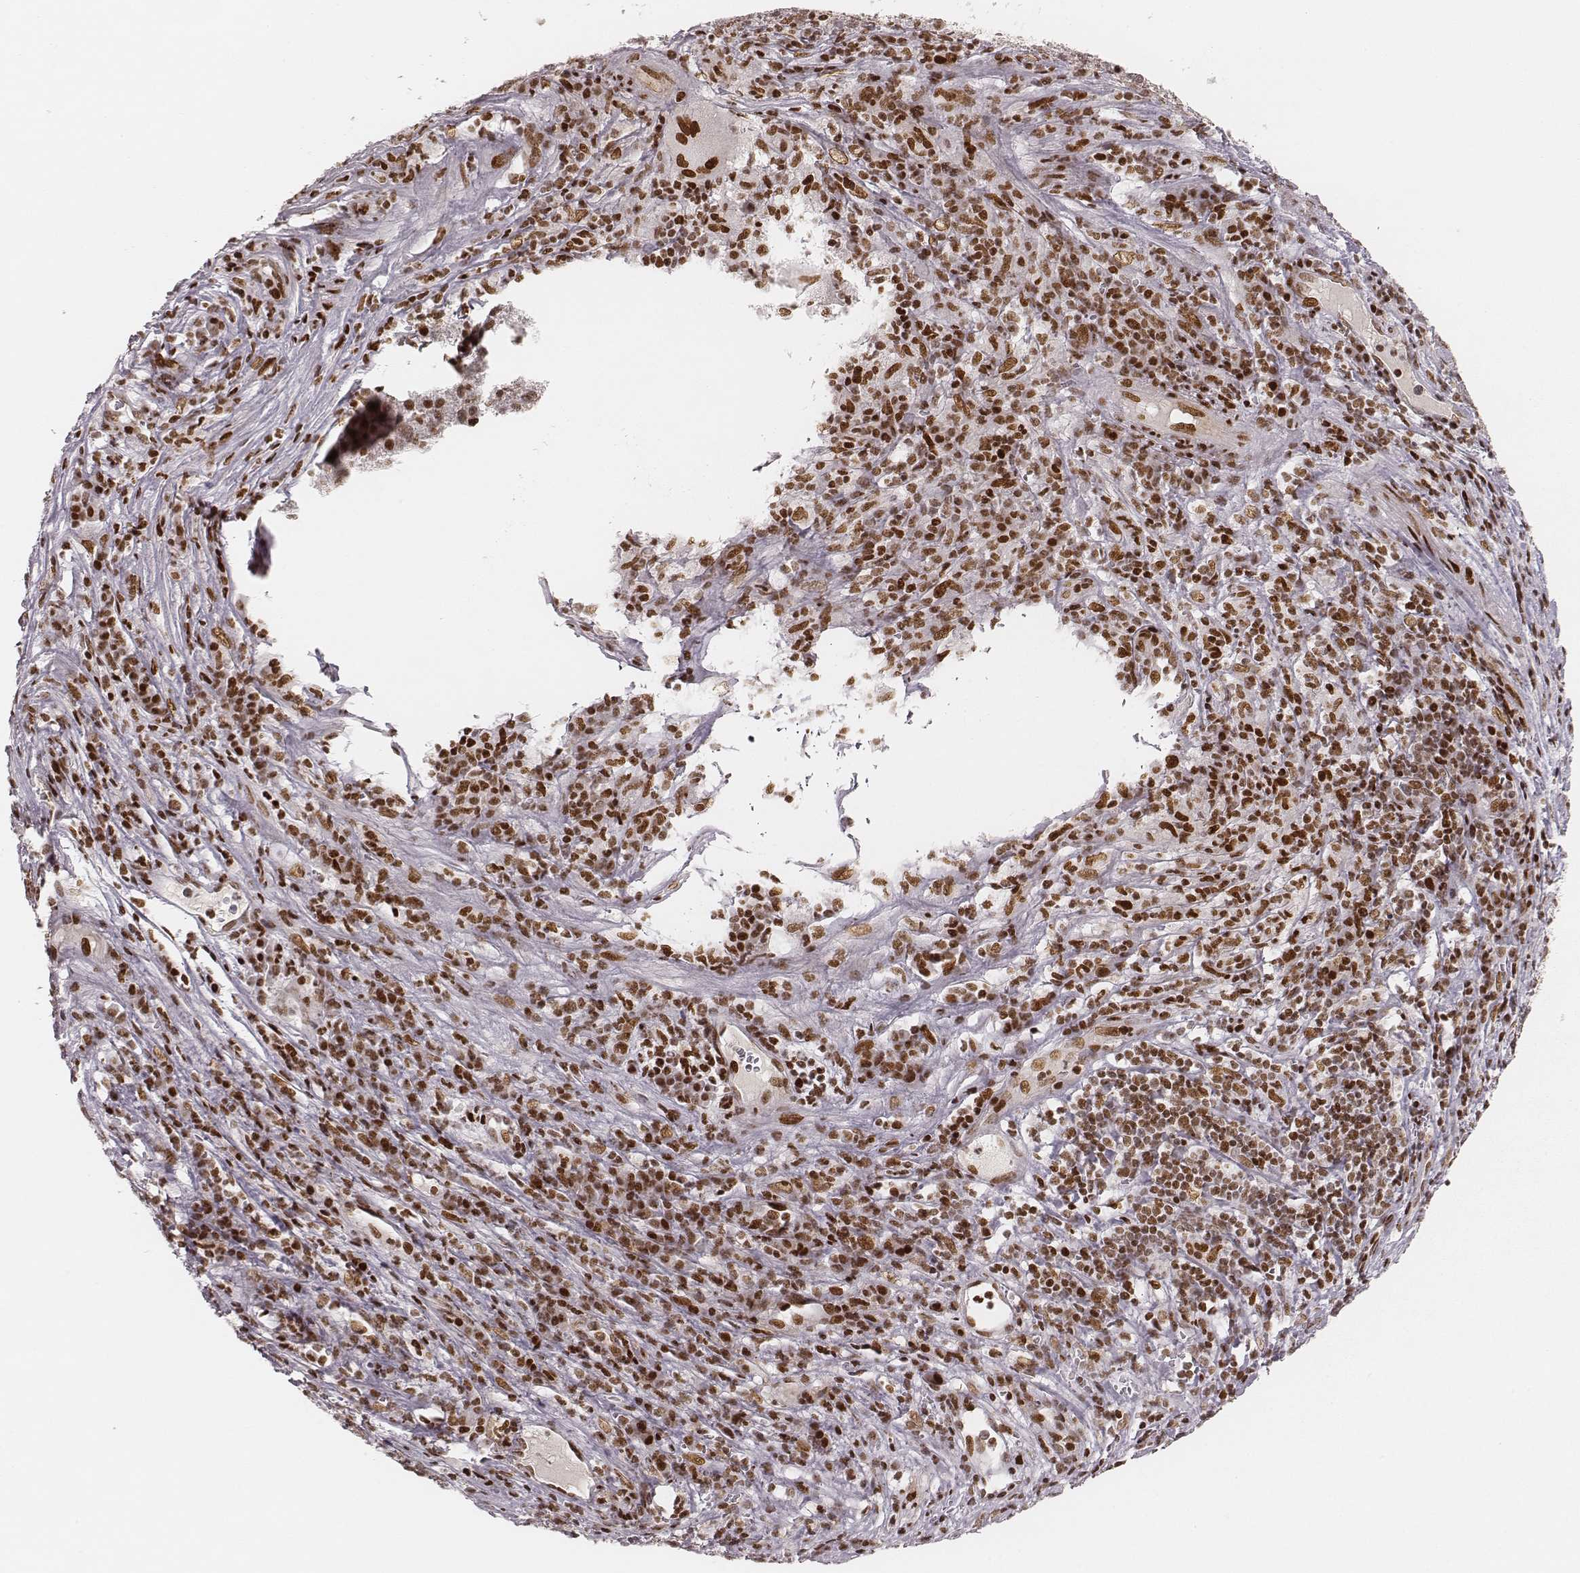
{"staining": {"intensity": "moderate", "quantity": ">75%", "location": "nuclear"}, "tissue": "liver cancer", "cell_type": "Tumor cells", "image_type": "cancer", "snomed": [{"axis": "morphology", "description": "Carcinoma, Hepatocellular, NOS"}, {"axis": "topography", "description": "Liver"}], "caption": "Immunohistochemical staining of liver hepatocellular carcinoma shows medium levels of moderate nuclear expression in about >75% of tumor cells.", "gene": "HNRNPC", "patient": {"sex": "female", "age": 60}}